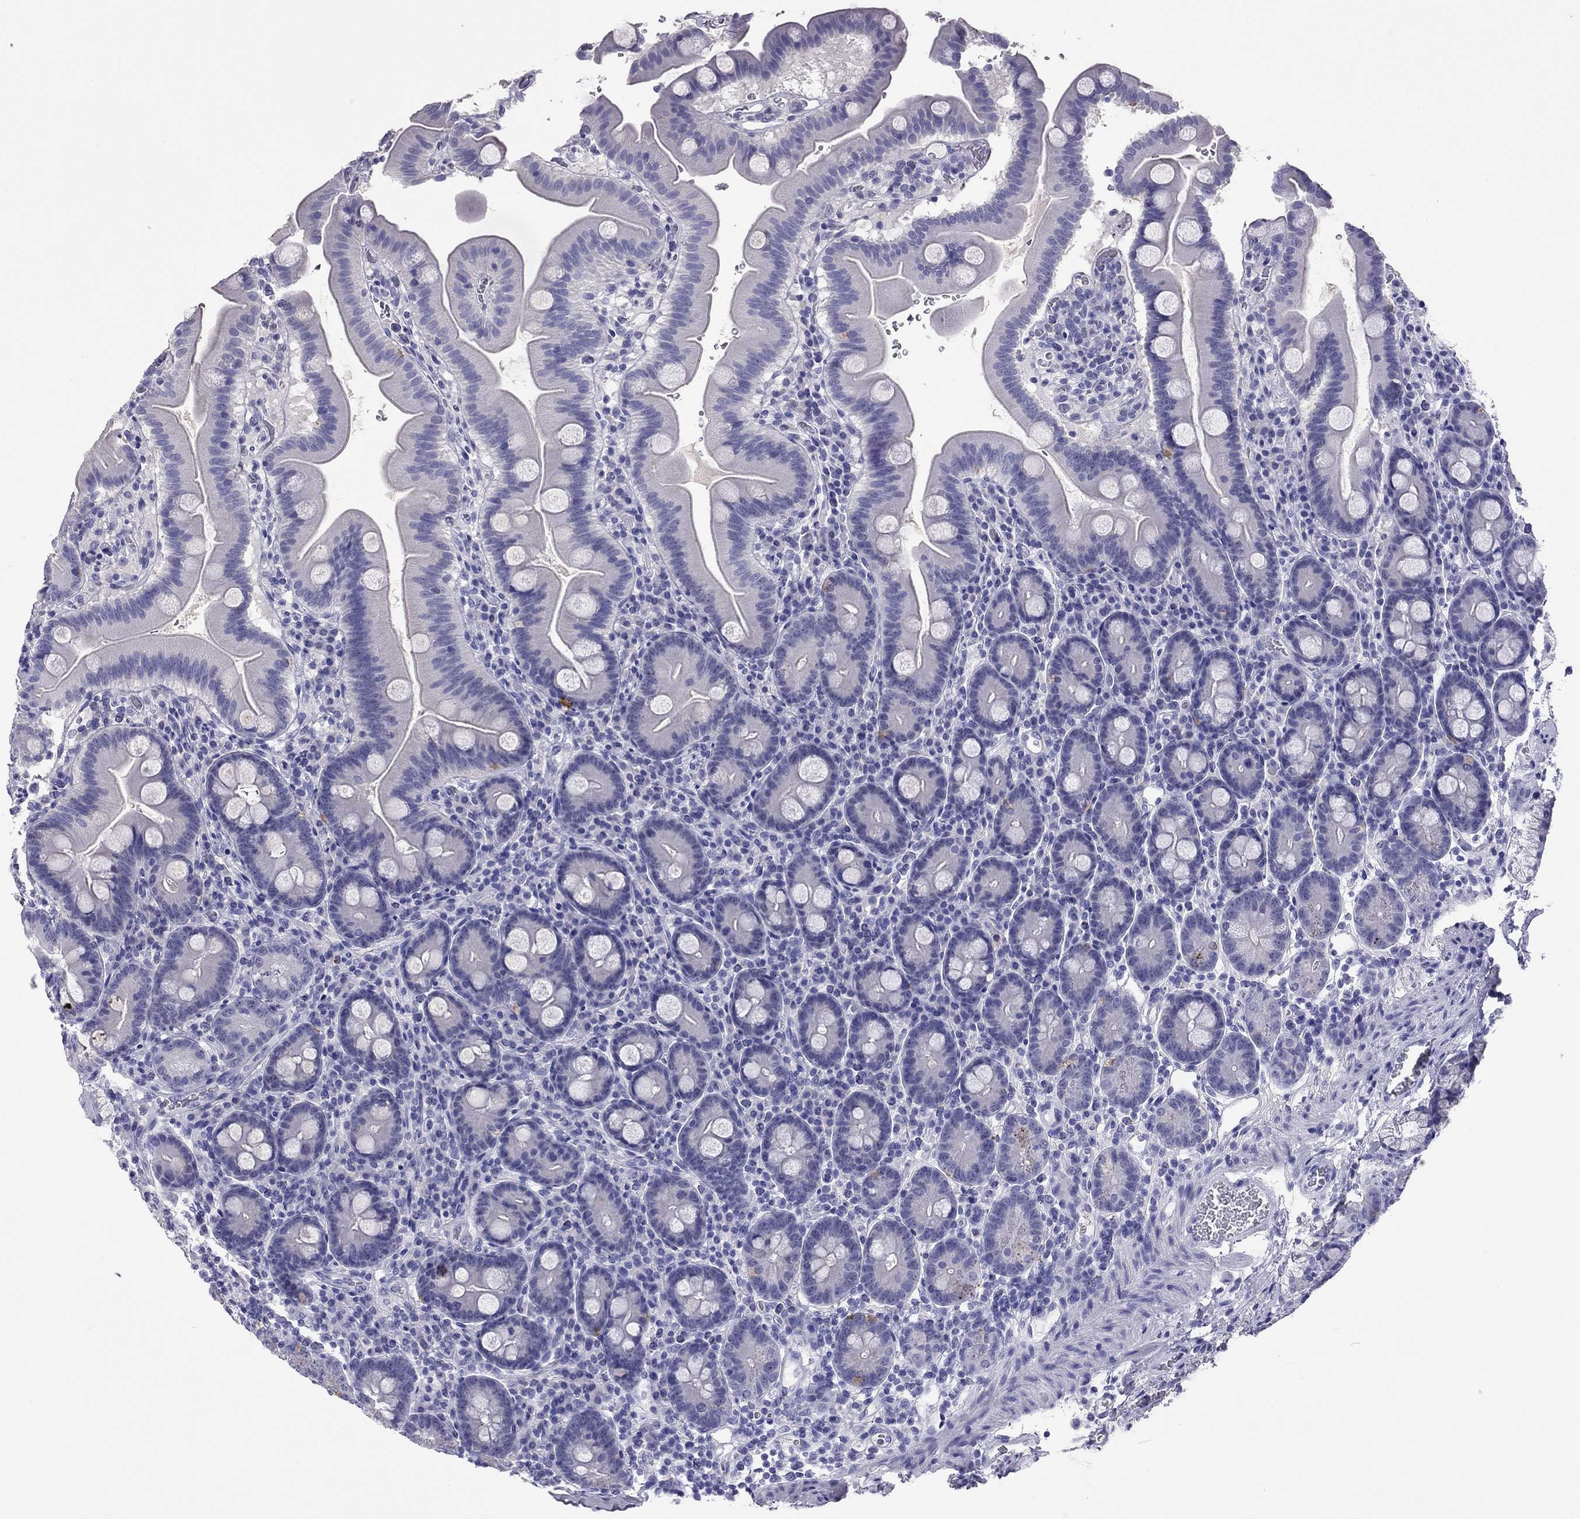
{"staining": {"intensity": "negative", "quantity": "none", "location": "none"}, "tissue": "duodenum", "cell_type": "Glandular cells", "image_type": "normal", "snomed": [{"axis": "morphology", "description": "Normal tissue, NOS"}, {"axis": "topography", "description": "Duodenum"}], "caption": "Immunohistochemistry (IHC) photomicrograph of unremarkable duodenum: duodenum stained with DAB (3,3'-diaminobenzidine) shows no significant protein expression in glandular cells.", "gene": "ODF4", "patient": {"sex": "male", "age": 59}}